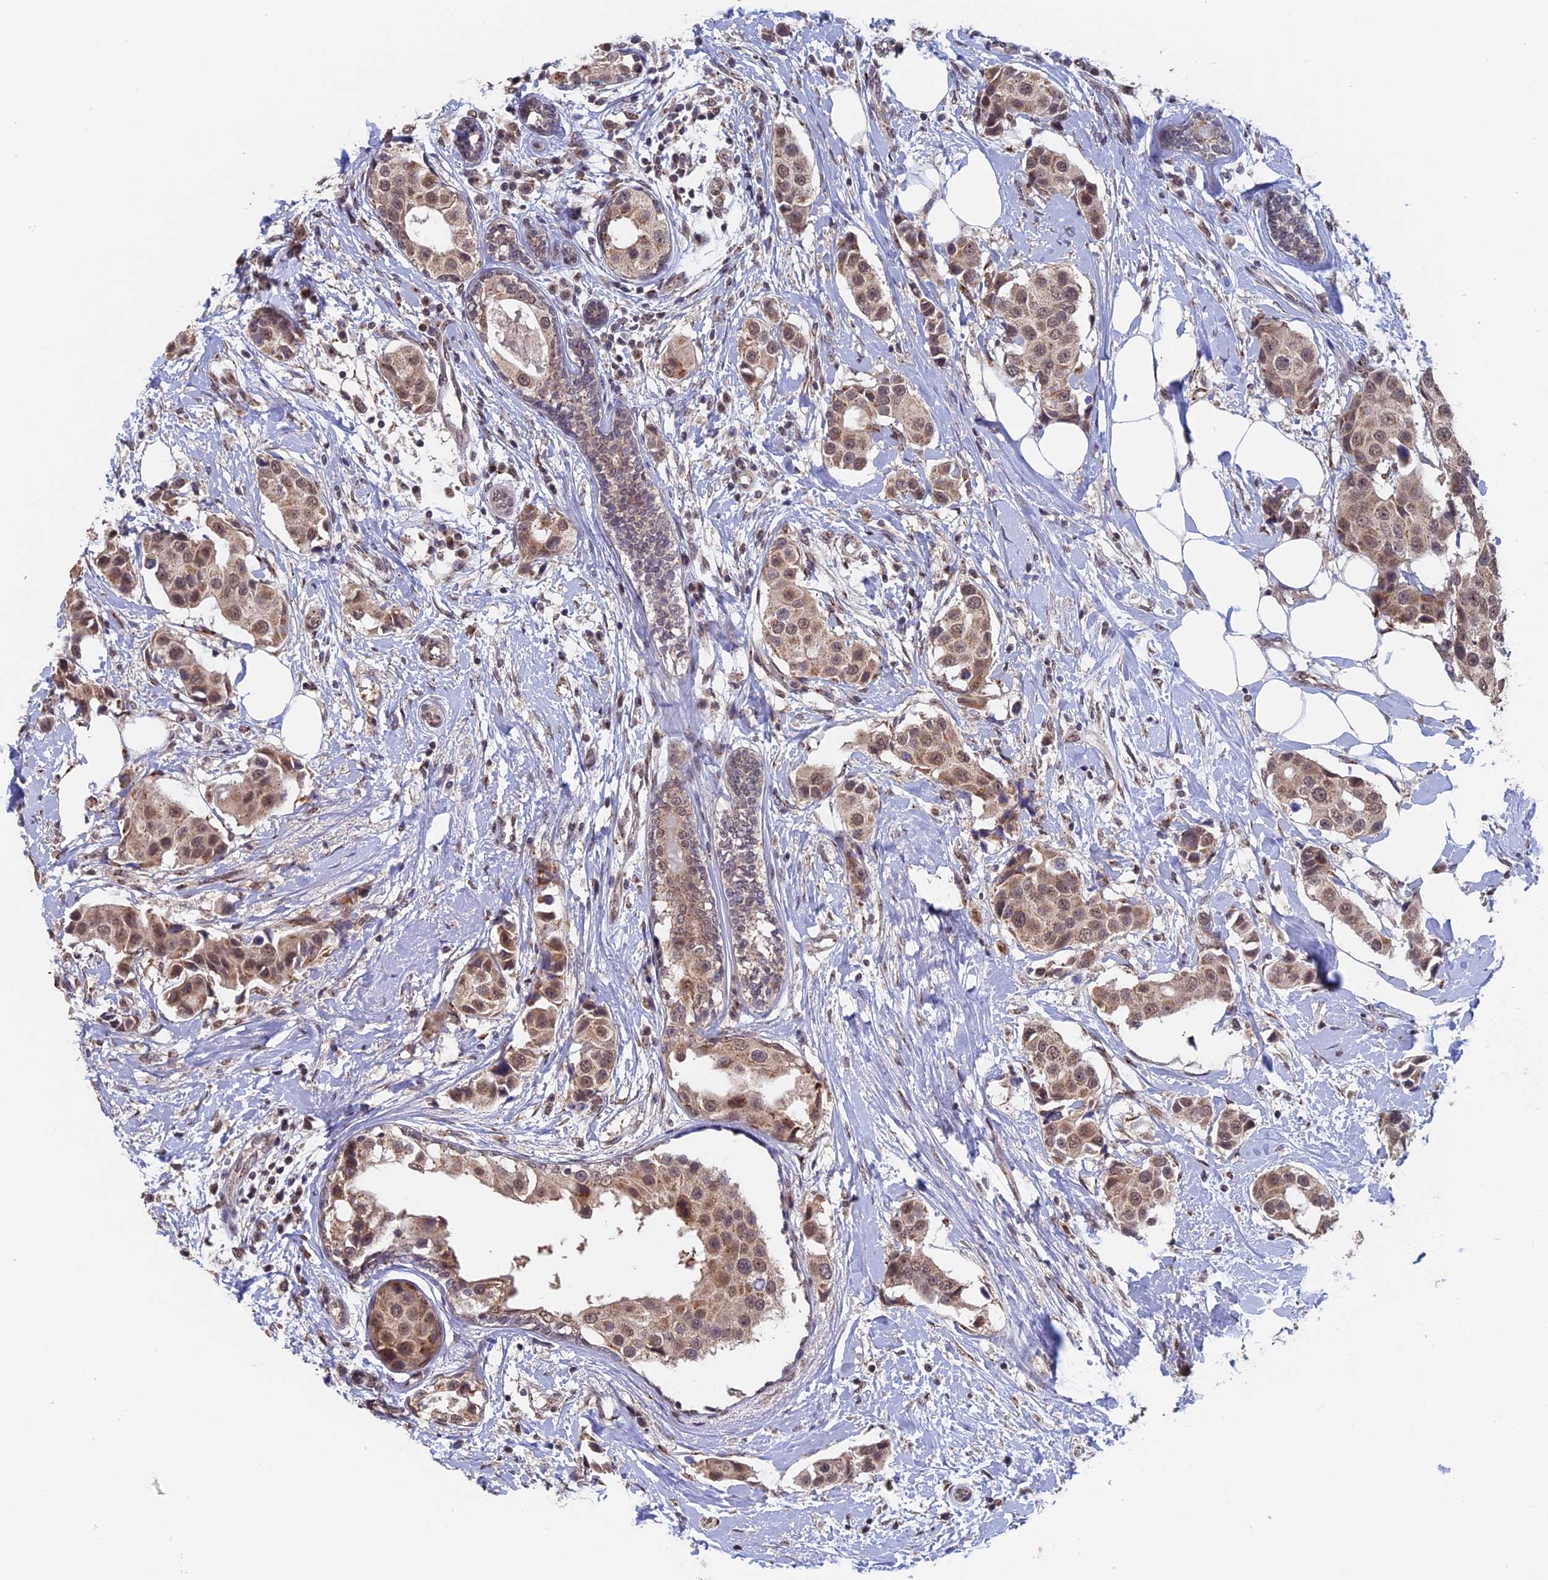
{"staining": {"intensity": "weak", "quantity": ">75%", "location": "cytoplasmic/membranous,nuclear"}, "tissue": "breast cancer", "cell_type": "Tumor cells", "image_type": "cancer", "snomed": [{"axis": "morphology", "description": "Normal tissue, NOS"}, {"axis": "morphology", "description": "Duct carcinoma"}, {"axis": "topography", "description": "Breast"}], "caption": "This photomicrograph shows breast cancer stained with immunohistochemistry (IHC) to label a protein in brown. The cytoplasmic/membranous and nuclear of tumor cells show weak positivity for the protein. Nuclei are counter-stained blue.", "gene": "PIGQ", "patient": {"sex": "female", "age": 39}}